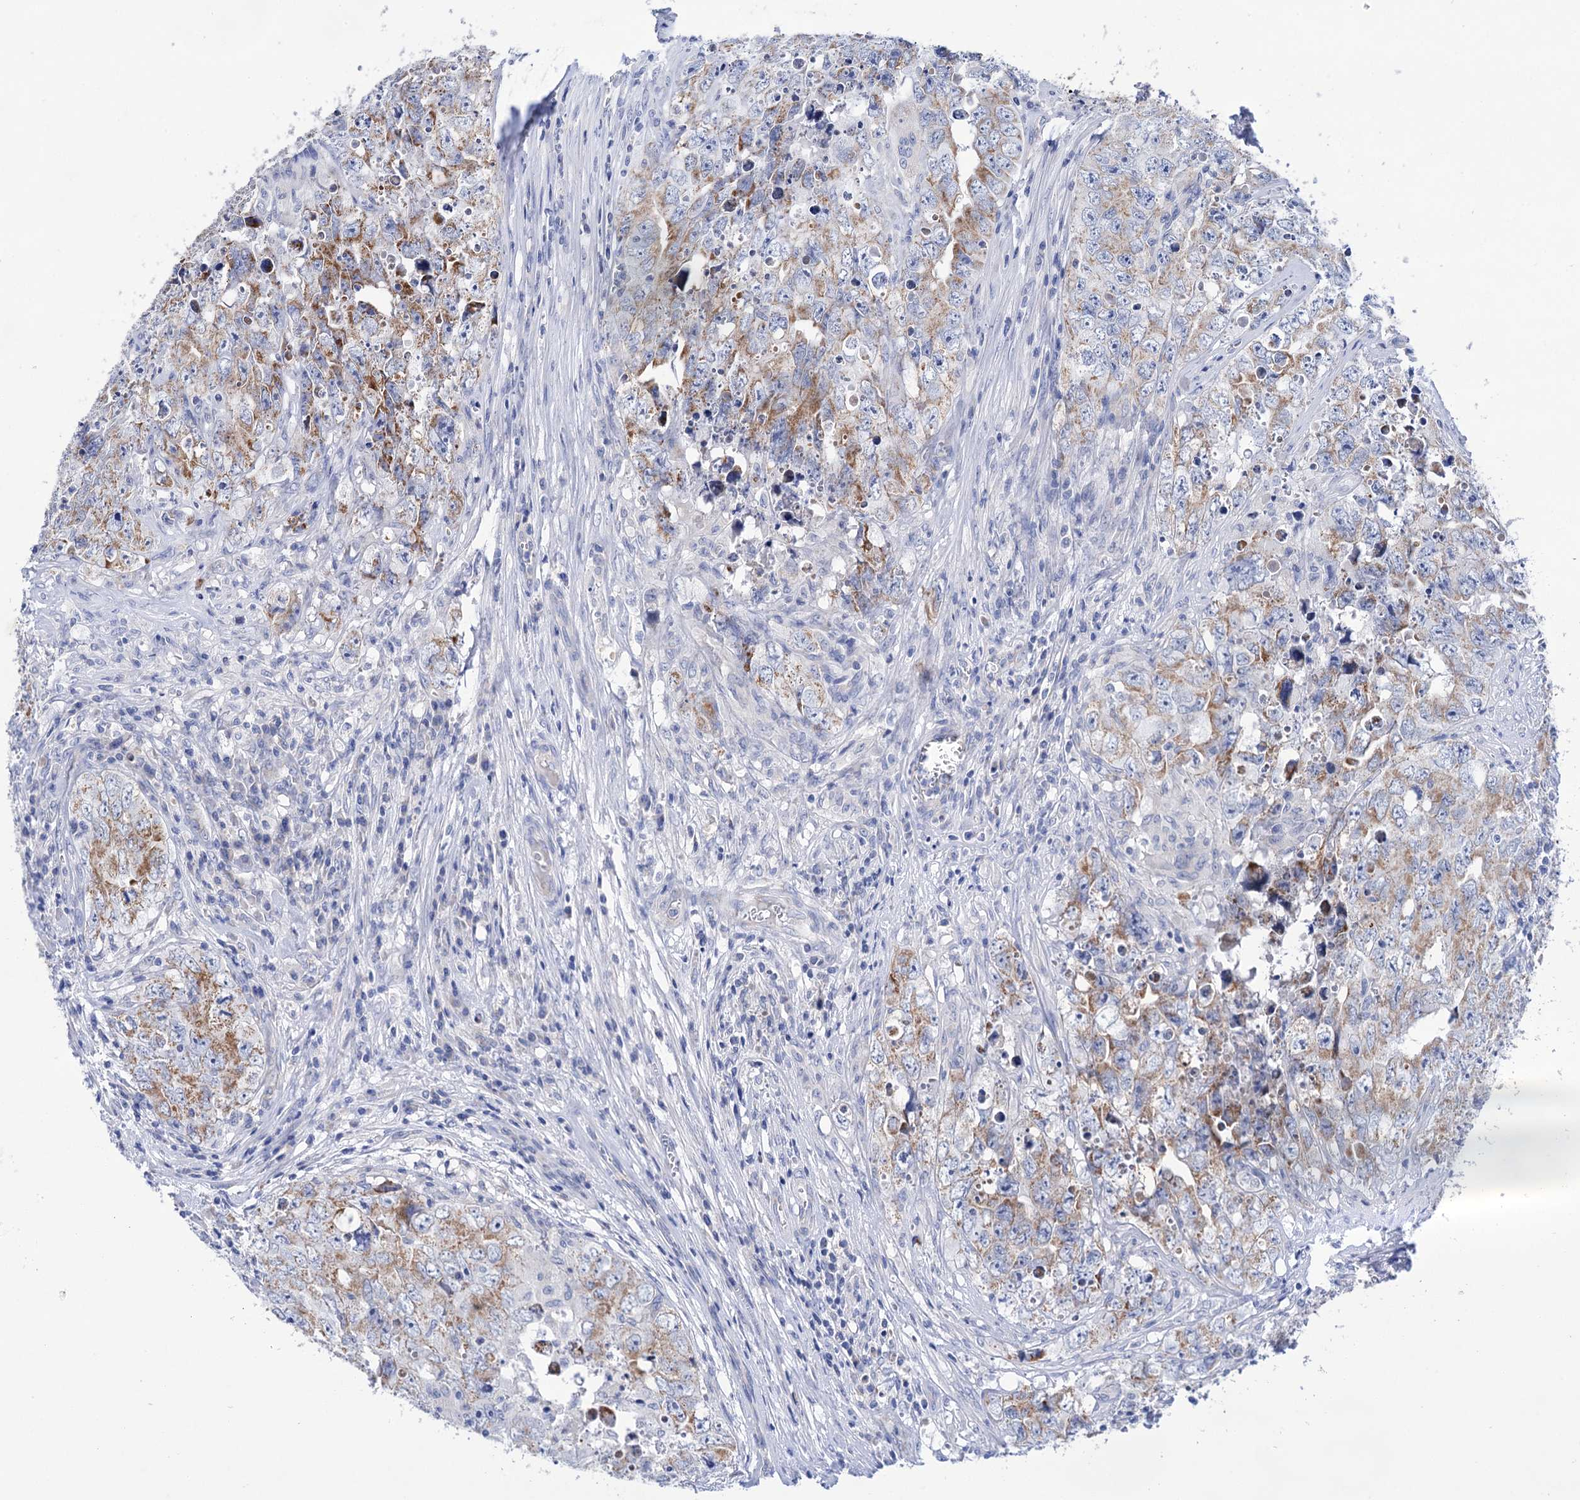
{"staining": {"intensity": "moderate", "quantity": "25%-75%", "location": "cytoplasmic/membranous"}, "tissue": "testis cancer", "cell_type": "Tumor cells", "image_type": "cancer", "snomed": [{"axis": "morphology", "description": "Seminoma, NOS"}, {"axis": "morphology", "description": "Carcinoma, Embryonal, NOS"}, {"axis": "topography", "description": "Testis"}], "caption": "Immunohistochemistry (IHC) of human testis cancer reveals medium levels of moderate cytoplasmic/membranous positivity in about 25%-75% of tumor cells.", "gene": "YARS2", "patient": {"sex": "male", "age": 43}}